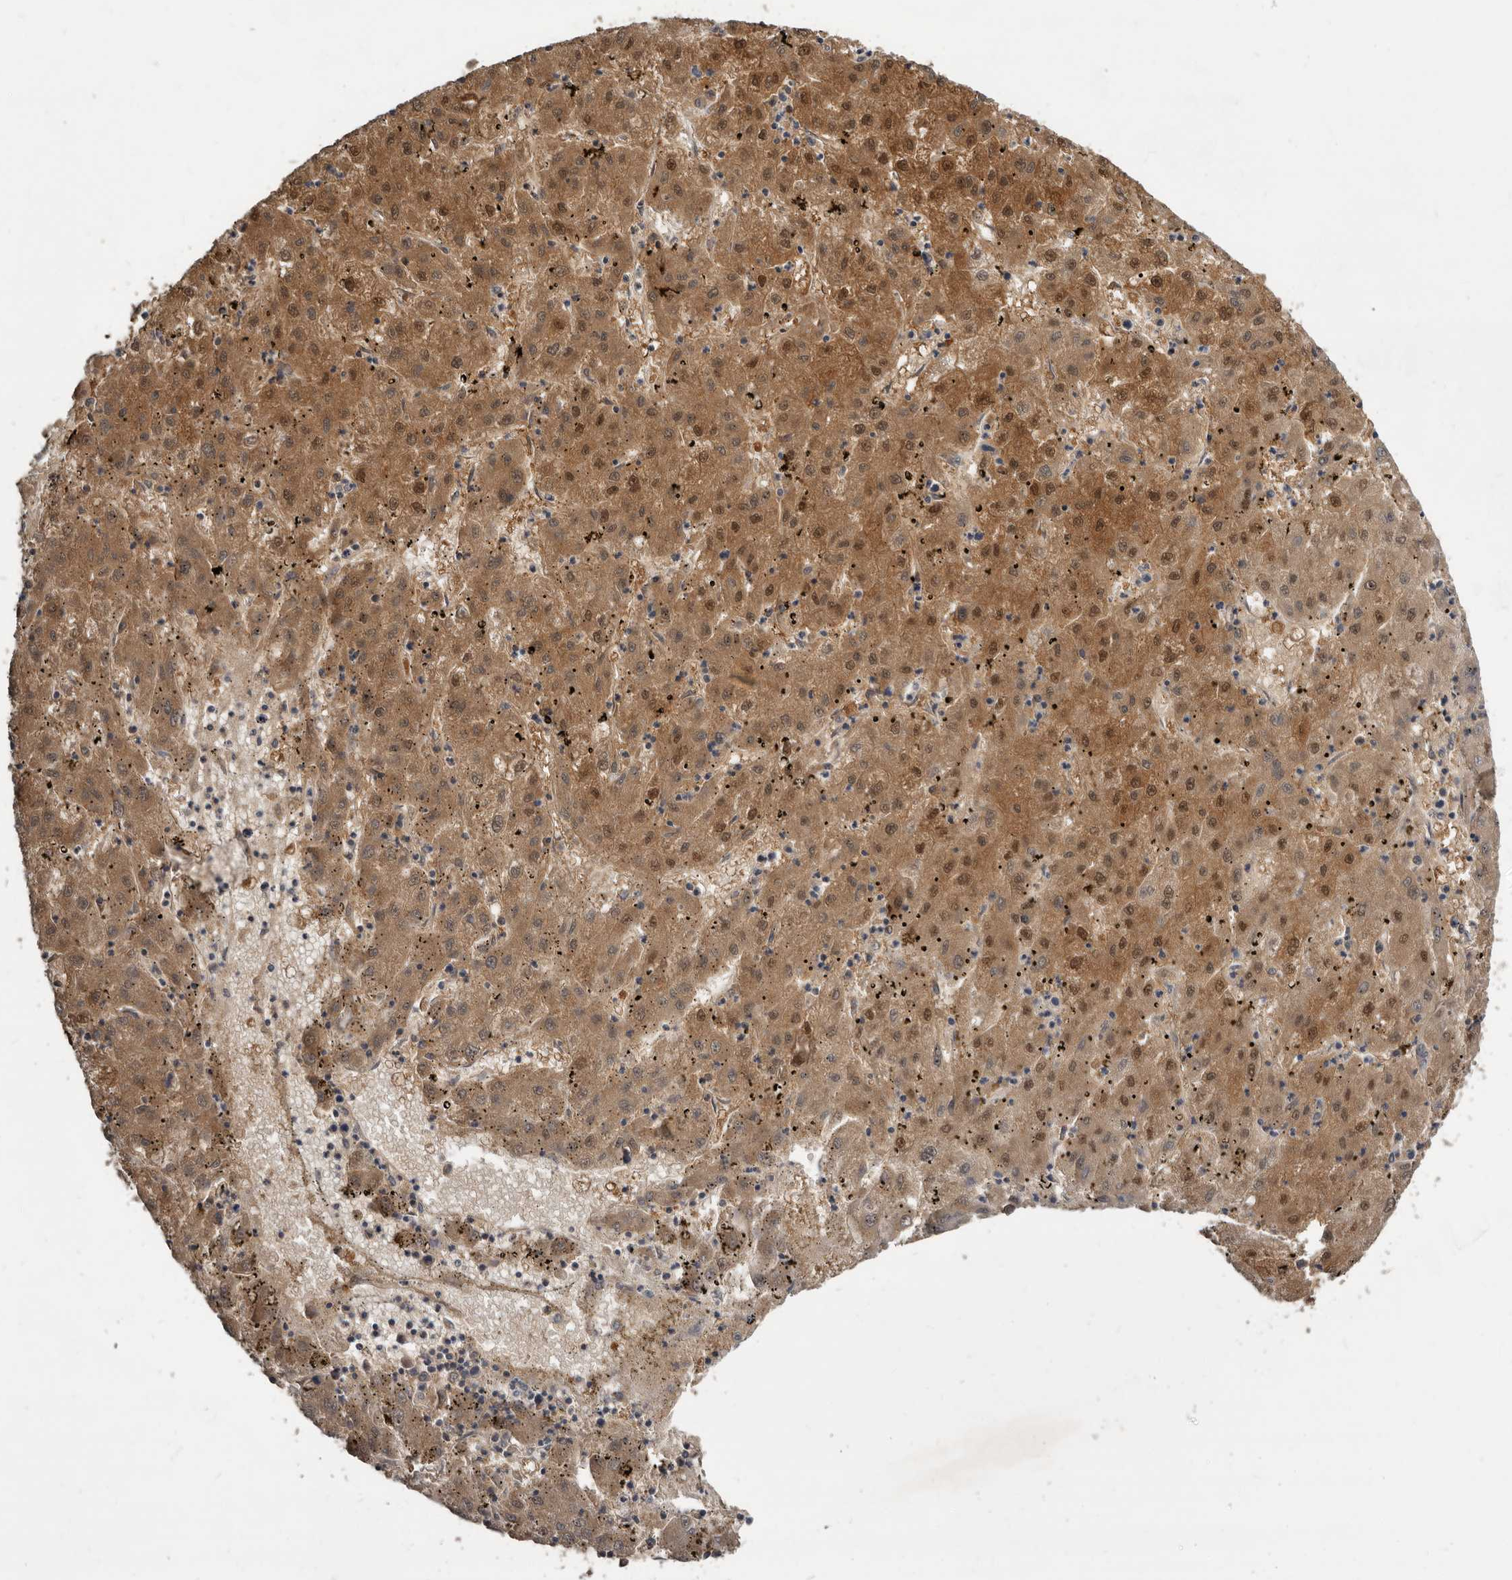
{"staining": {"intensity": "moderate", "quantity": ">75%", "location": "cytoplasmic/membranous,nuclear"}, "tissue": "liver cancer", "cell_type": "Tumor cells", "image_type": "cancer", "snomed": [{"axis": "morphology", "description": "Carcinoma, Hepatocellular, NOS"}, {"axis": "topography", "description": "Liver"}], "caption": "Liver cancer stained with a protein marker demonstrates moderate staining in tumor cells.", "gene": "RBKS", "patient": {"sex": "male", "age": 72}}